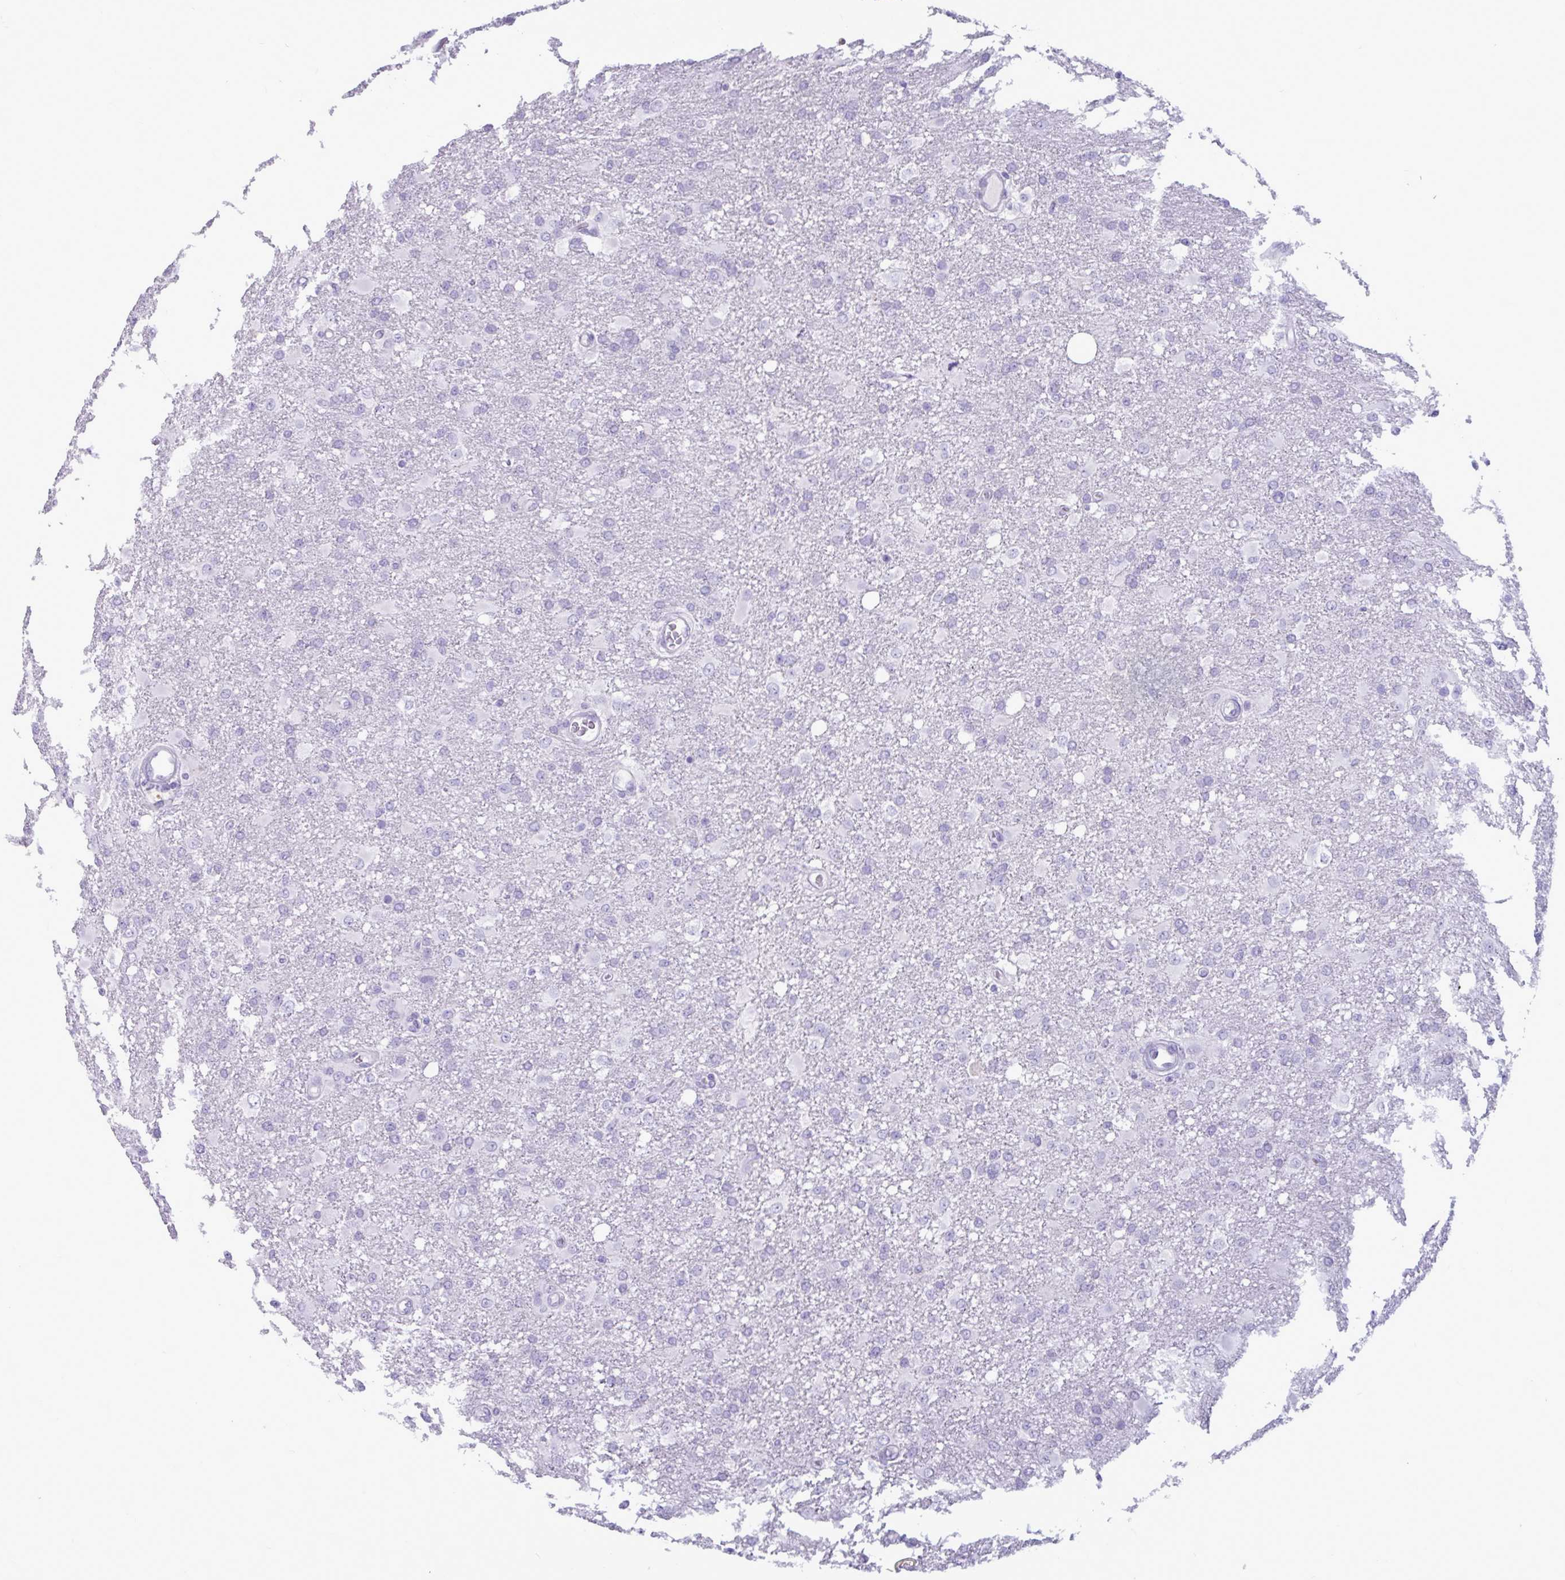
{"staining": {"intensity": "negative", "quantity": "none", "location": "none"}, "tissue": "glioma", "cell_type": "Tumor cells", "image_type": "cancer", "snomed": [{"axis": "morphology", "description": "Glioma, malignant, High grade"}, {"axis": "topography", "description": "Brain"}], "caption": "Immunohistochemistry image of neoplastic tissue: human high-grade glioma (malignant) stained with DAB displays no significant protein staining in tumor cells. (IHC, brightfield microscopy, high magnification).", "gene": "BBS10", "patient": {"sex": "male", "age": 53}}